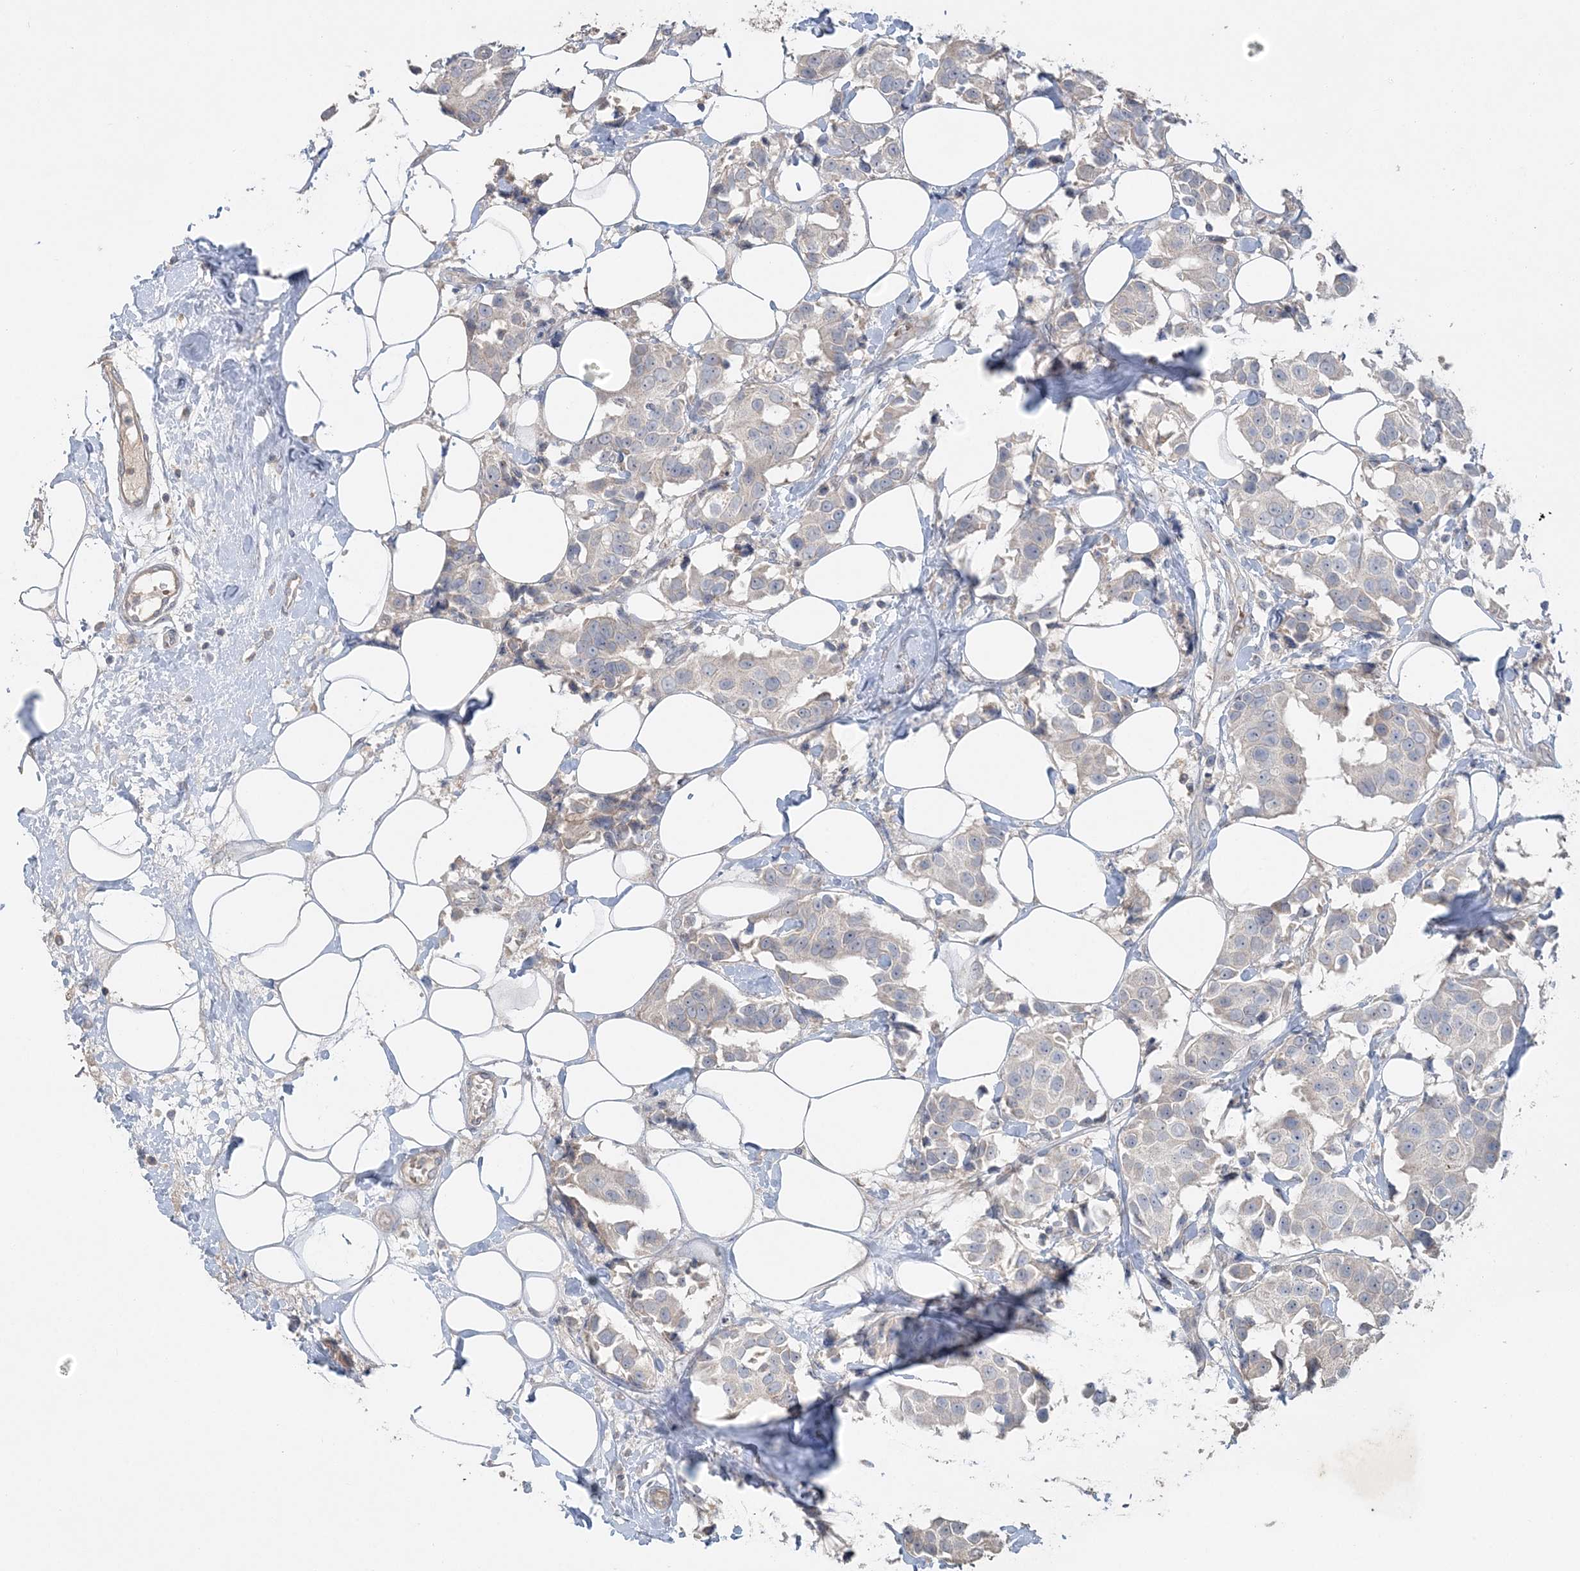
{"staining": {"intensity": "negative", "quantity": "none", "location": "none"}, "tissue": "breast cancer", "cell_type": "Tumor cells", "image_type": "cancer", "snomed": [{"axis": "morphology", "description": "Normal tissue, NOS"}, {"axis": "morphology", "description": "Duct carcinoma"}, {"axis": "topography", "description": "Breast"}], "caption": "Breast cancer (invasive ductal carcinoma) was stained to show a protein in brown. There is no significant positivity in tumor cells.", "gene": "SLC4A10", "patient": {"sex": "female", "age": 39}}